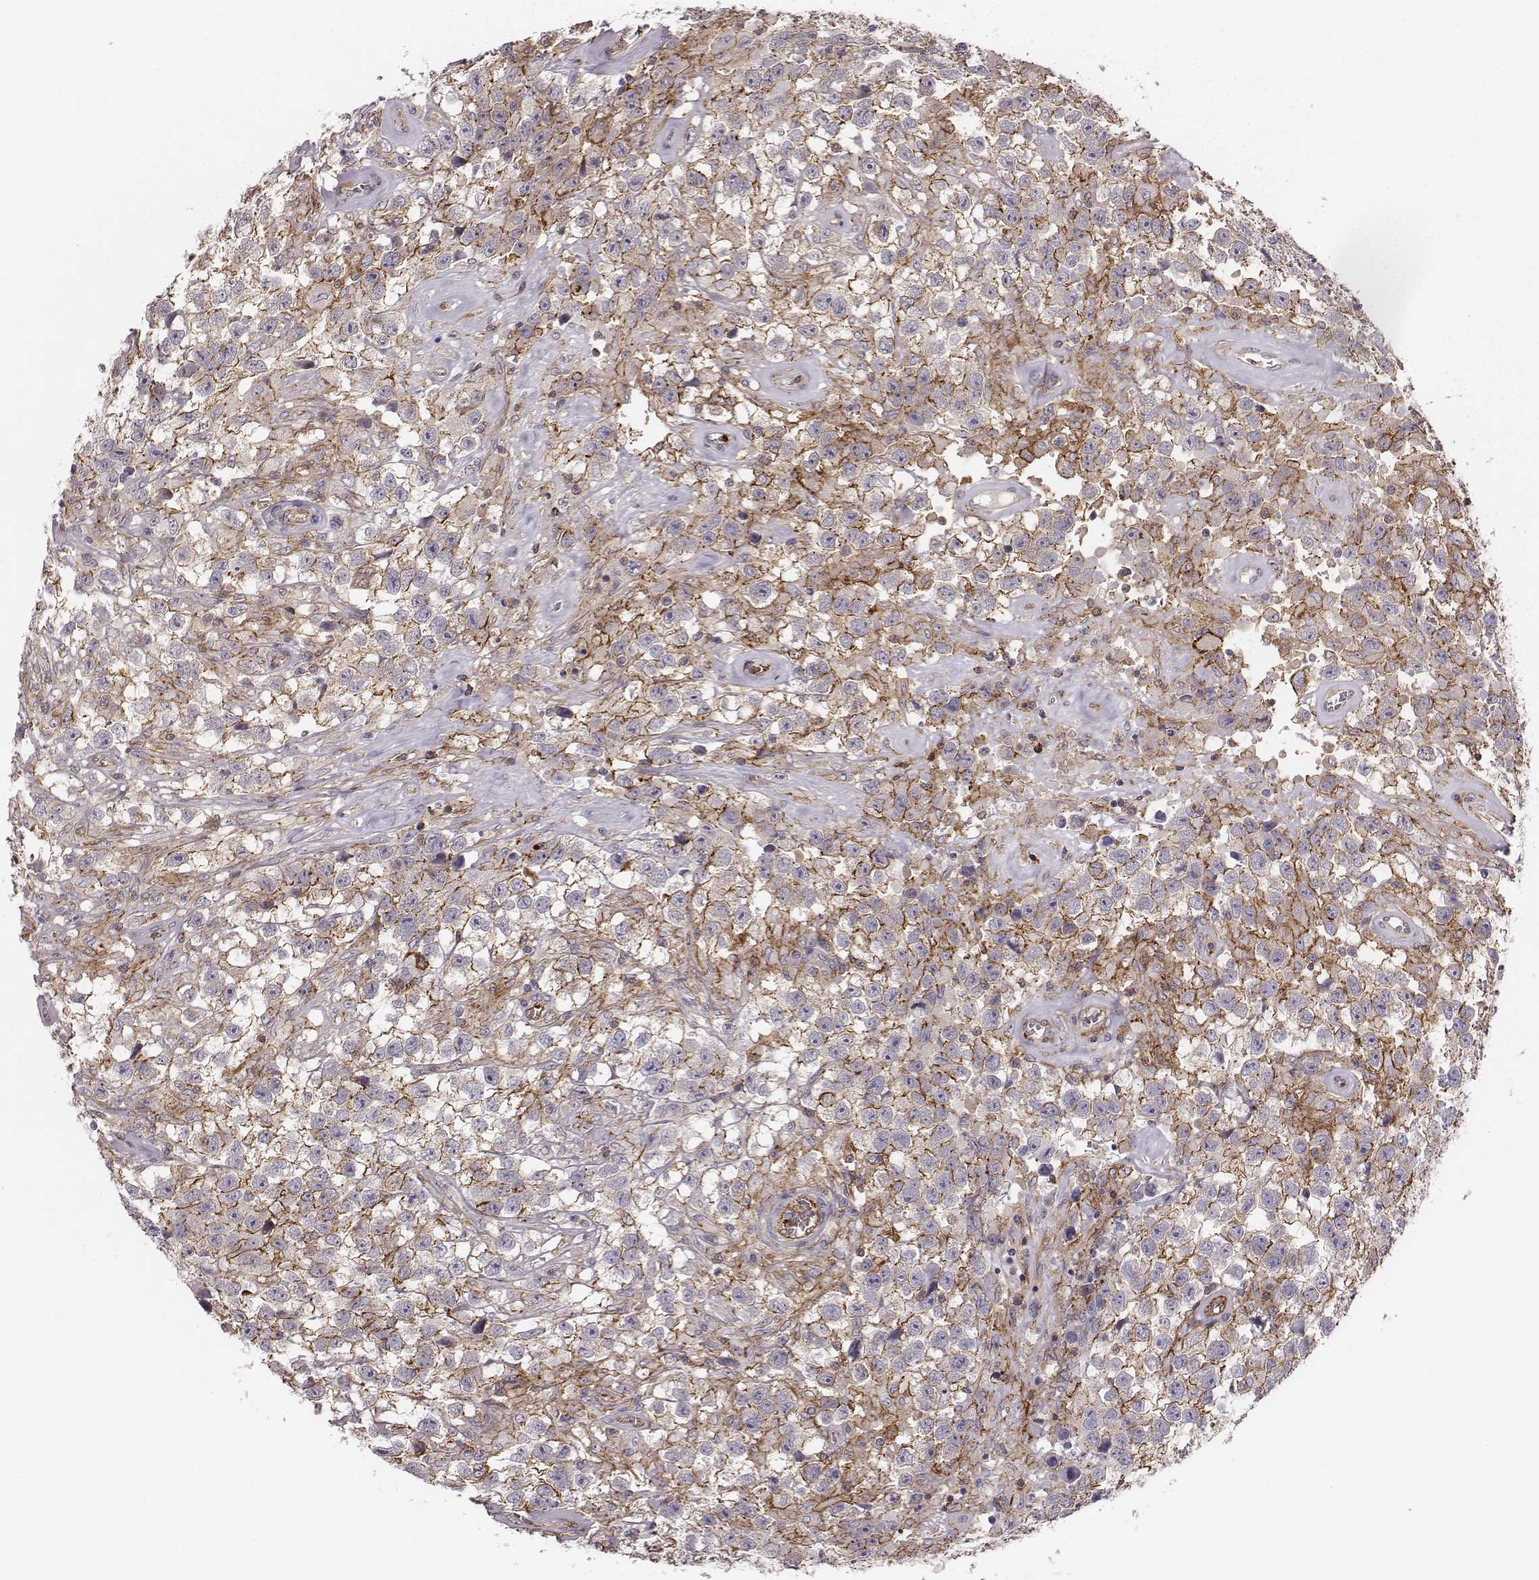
{"staining": {"intensity": "moderate", "quantity": "<25%", "location": "cytoplasmic/membranous"}, "tissue": "testis cancer", "cell_type": "Tumor cells", "image_type": "cancer", "snomed": [{"axis": "morphology", "description": "Seminoma, NOS"}, {"axis": "topography", "description": "Testis"}], "caption": "Testis cancer (seminoma) stained with immunohistochemistry shows moderate cytoplasmic/membranous positivity in approximately <25% of tumor cells.", "gene": "ZYX", "patient": {"sex": "male", "age": 43}}